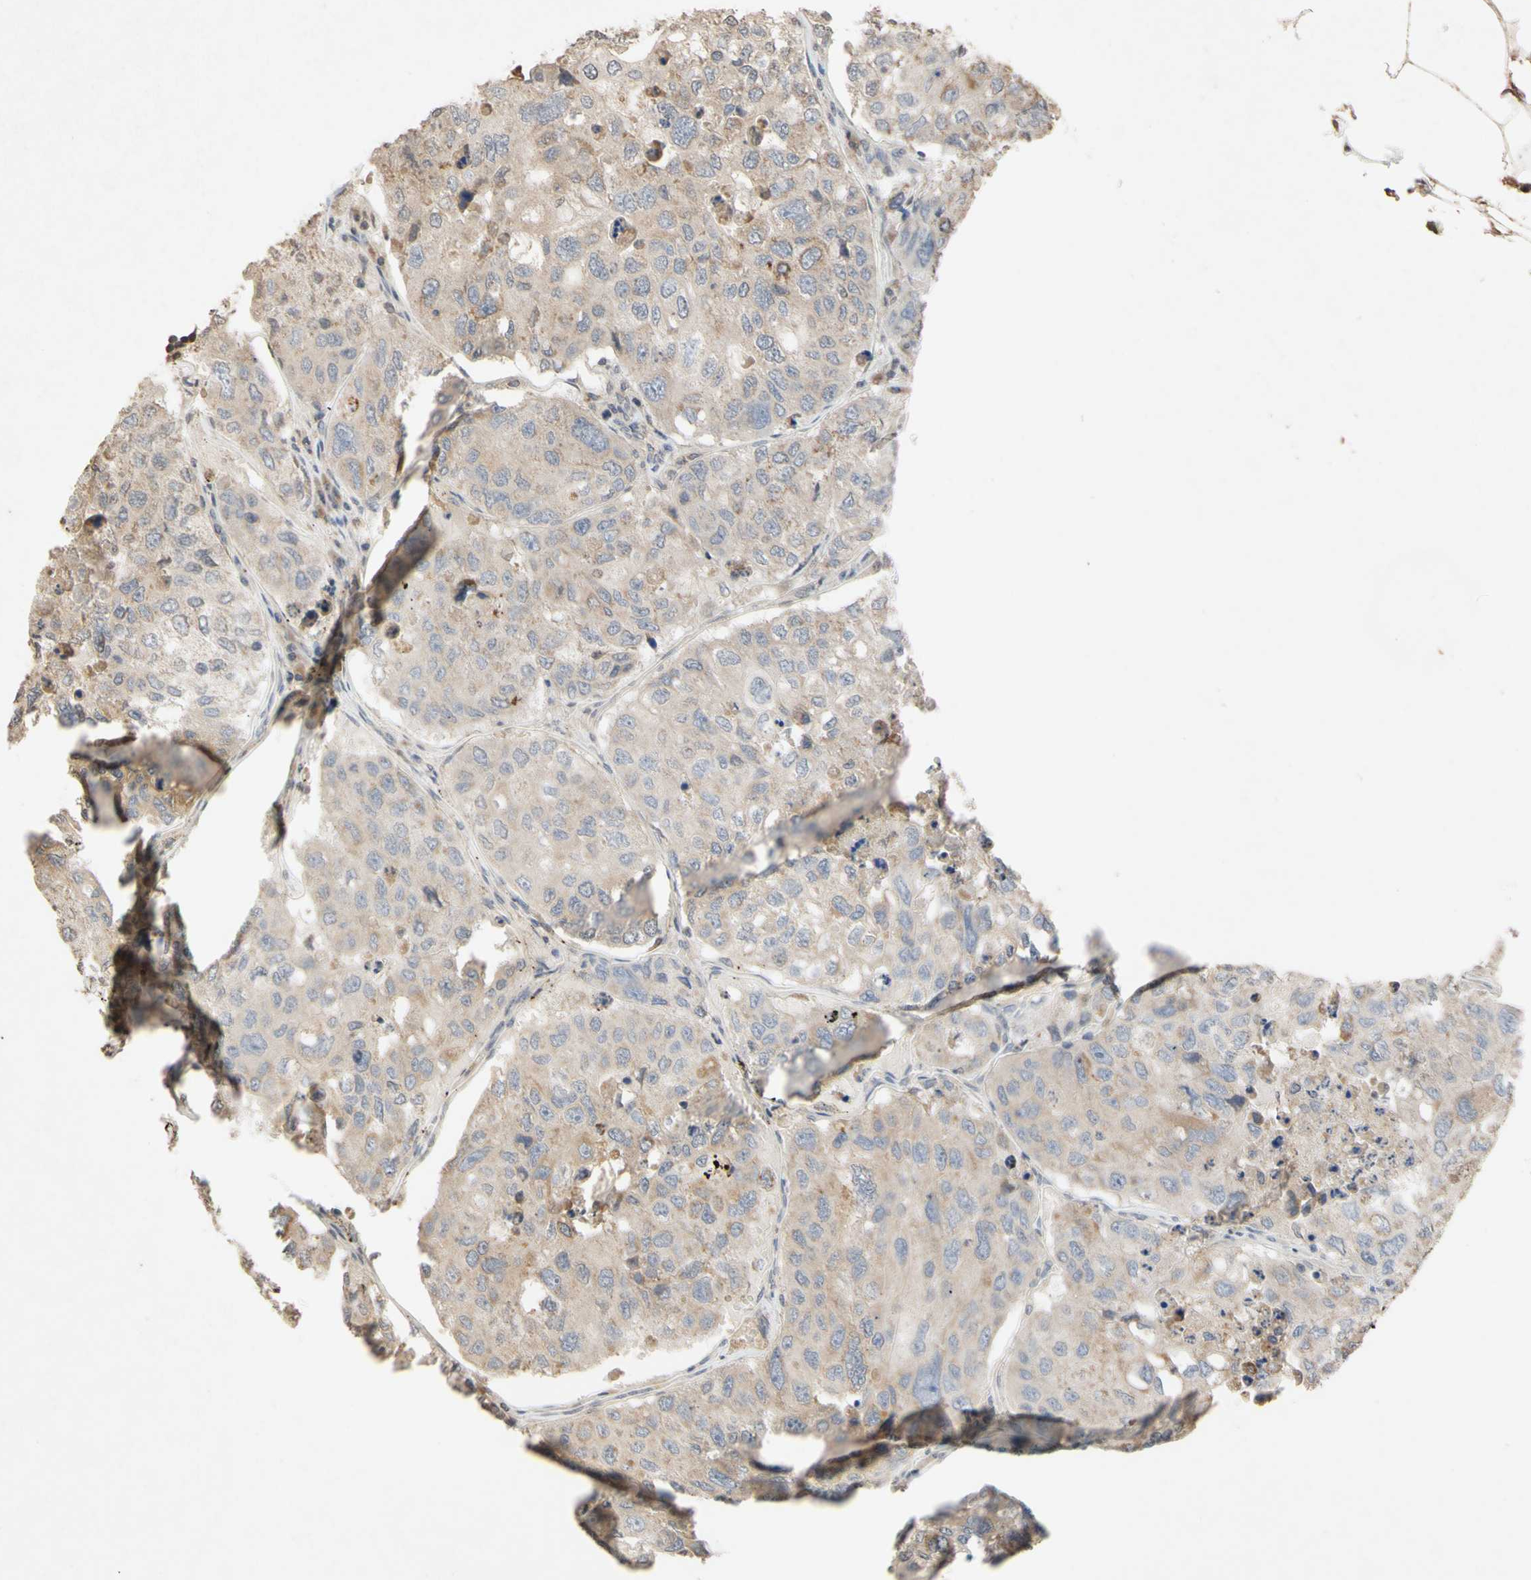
{"staining": {"intensity": "weak", "quantity": "25%-75%", "location": "cytoplasmic/membranous"}, "tissue": "urothelial cancer", "cell_type": "Tumor cells", "image_type": "cancer", "snomed": [{"axis": "morphology", "description": "Urothelial carcinoma, High grade"}, {"axis": "topography", "description": "Lymph node"}, {"axis": "topography", "description": "Urinary bladder"}], "caption": "There is low levels of weak cytoplasmic/membranous expression in tumor cells of high-grade urothelial carcinoma, as demonstrated by immunohistochemical staining (brown color).", "gene": "NECTIN3", "patient": {"sex": "male", "age": 51}}